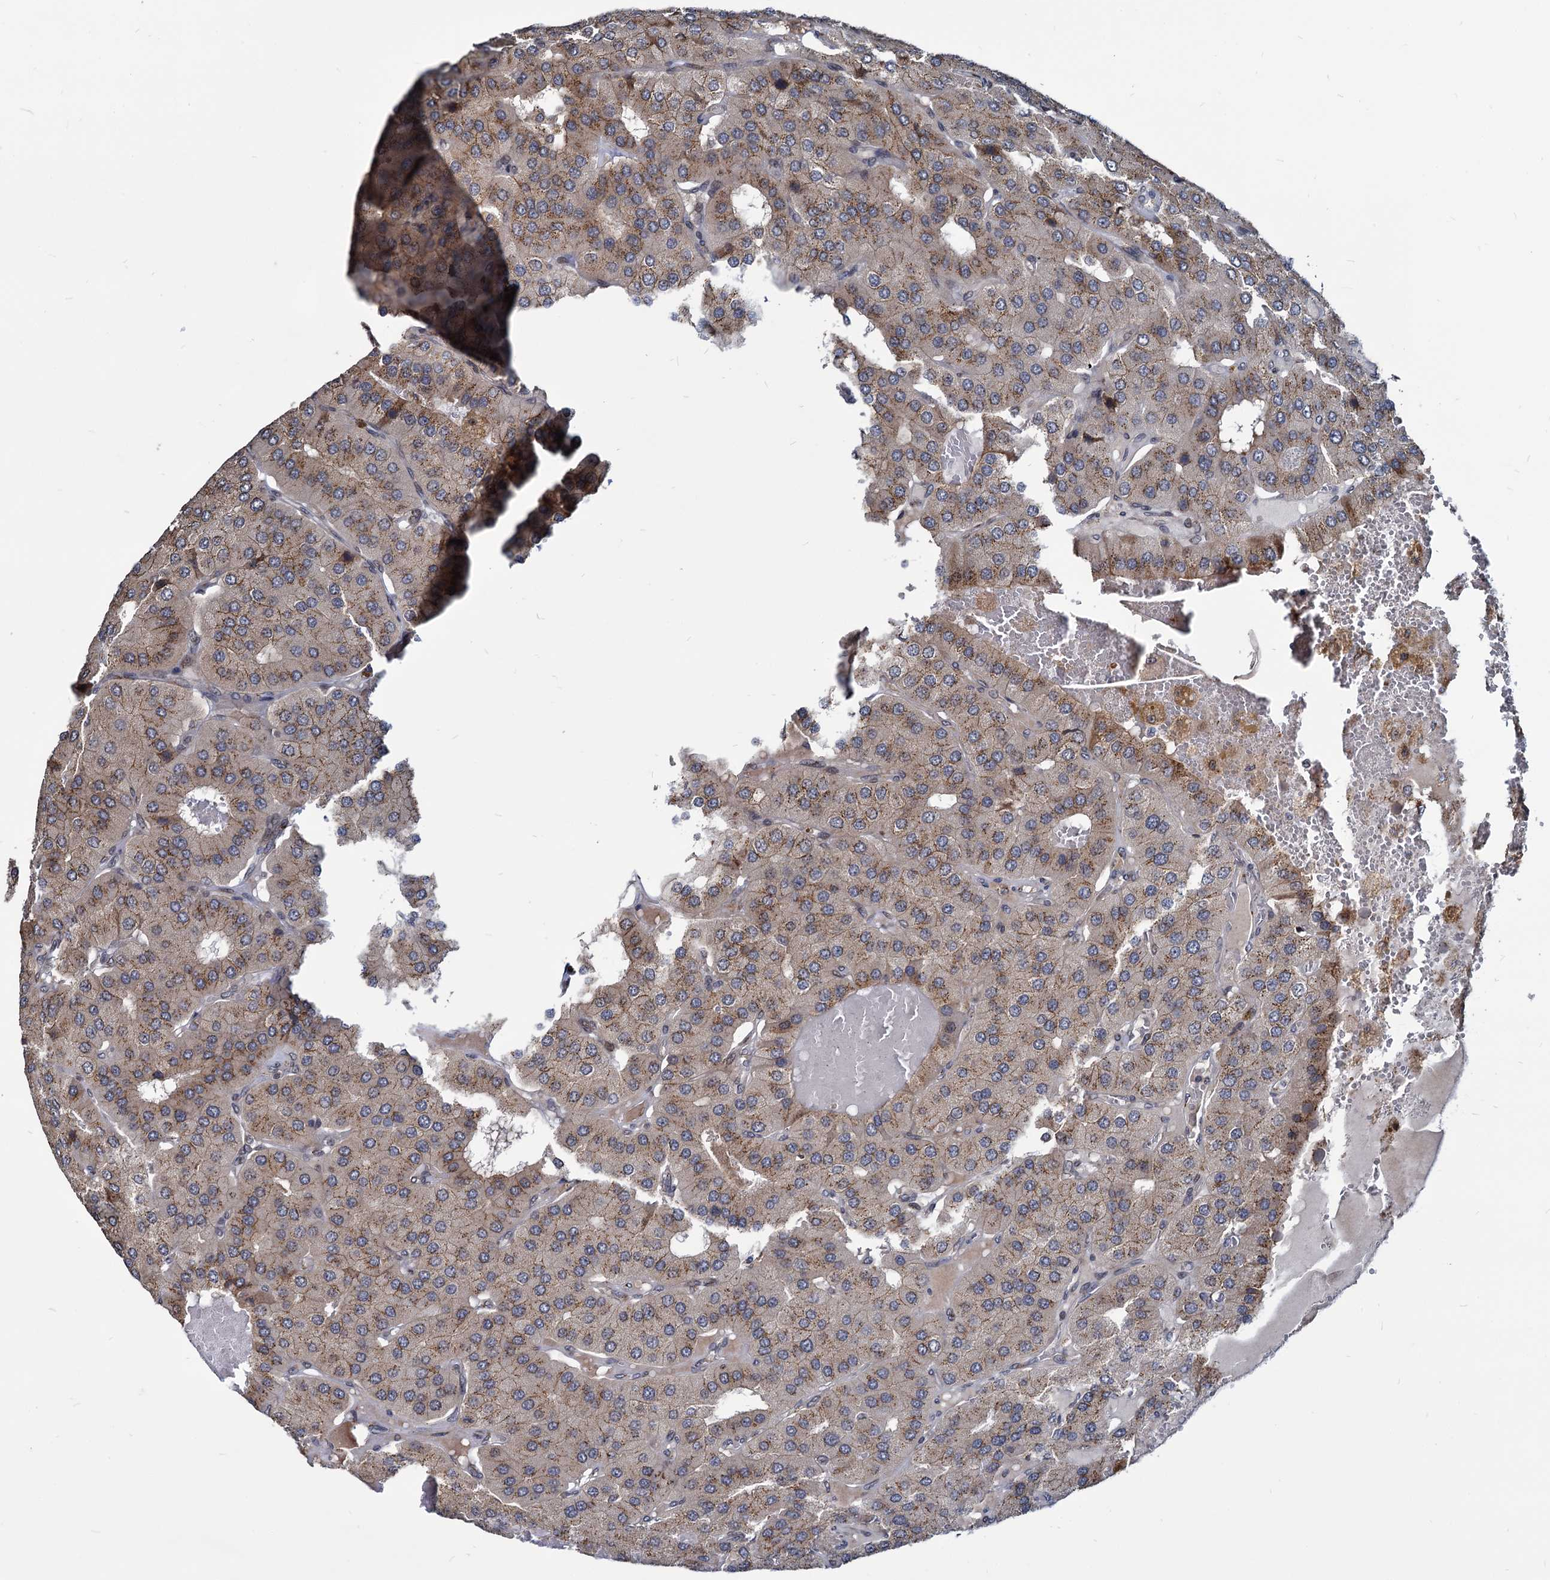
{"staining": {"intensity": "weak", "quantity": ">75%", "location": "cytoplasmic/membranous"}, "tissue": "parathyroid gland", "cell_type": "Glandular cells", "image_type": "normal", "snomed": [{"axis": "morphology", "description": "Normal tissue, NOS"}, {"axis": "morphology", "description": "Adenoma, NOS"}, {"axis": "topography", "description": "Parathyroid gland"}], "caption": "Immunohistochemical staining of normal human parathyroid gland displays low levels of weak cytoplasmic/membranous staining in approximately >75% of glandular cells. The staining is performed using DAB brown chromogen to label protein expression. The nuclei are counter-stained blue using hematoxylin.", "gene": "SAAL1", "patient": {"sex": "female", "age": 86}}